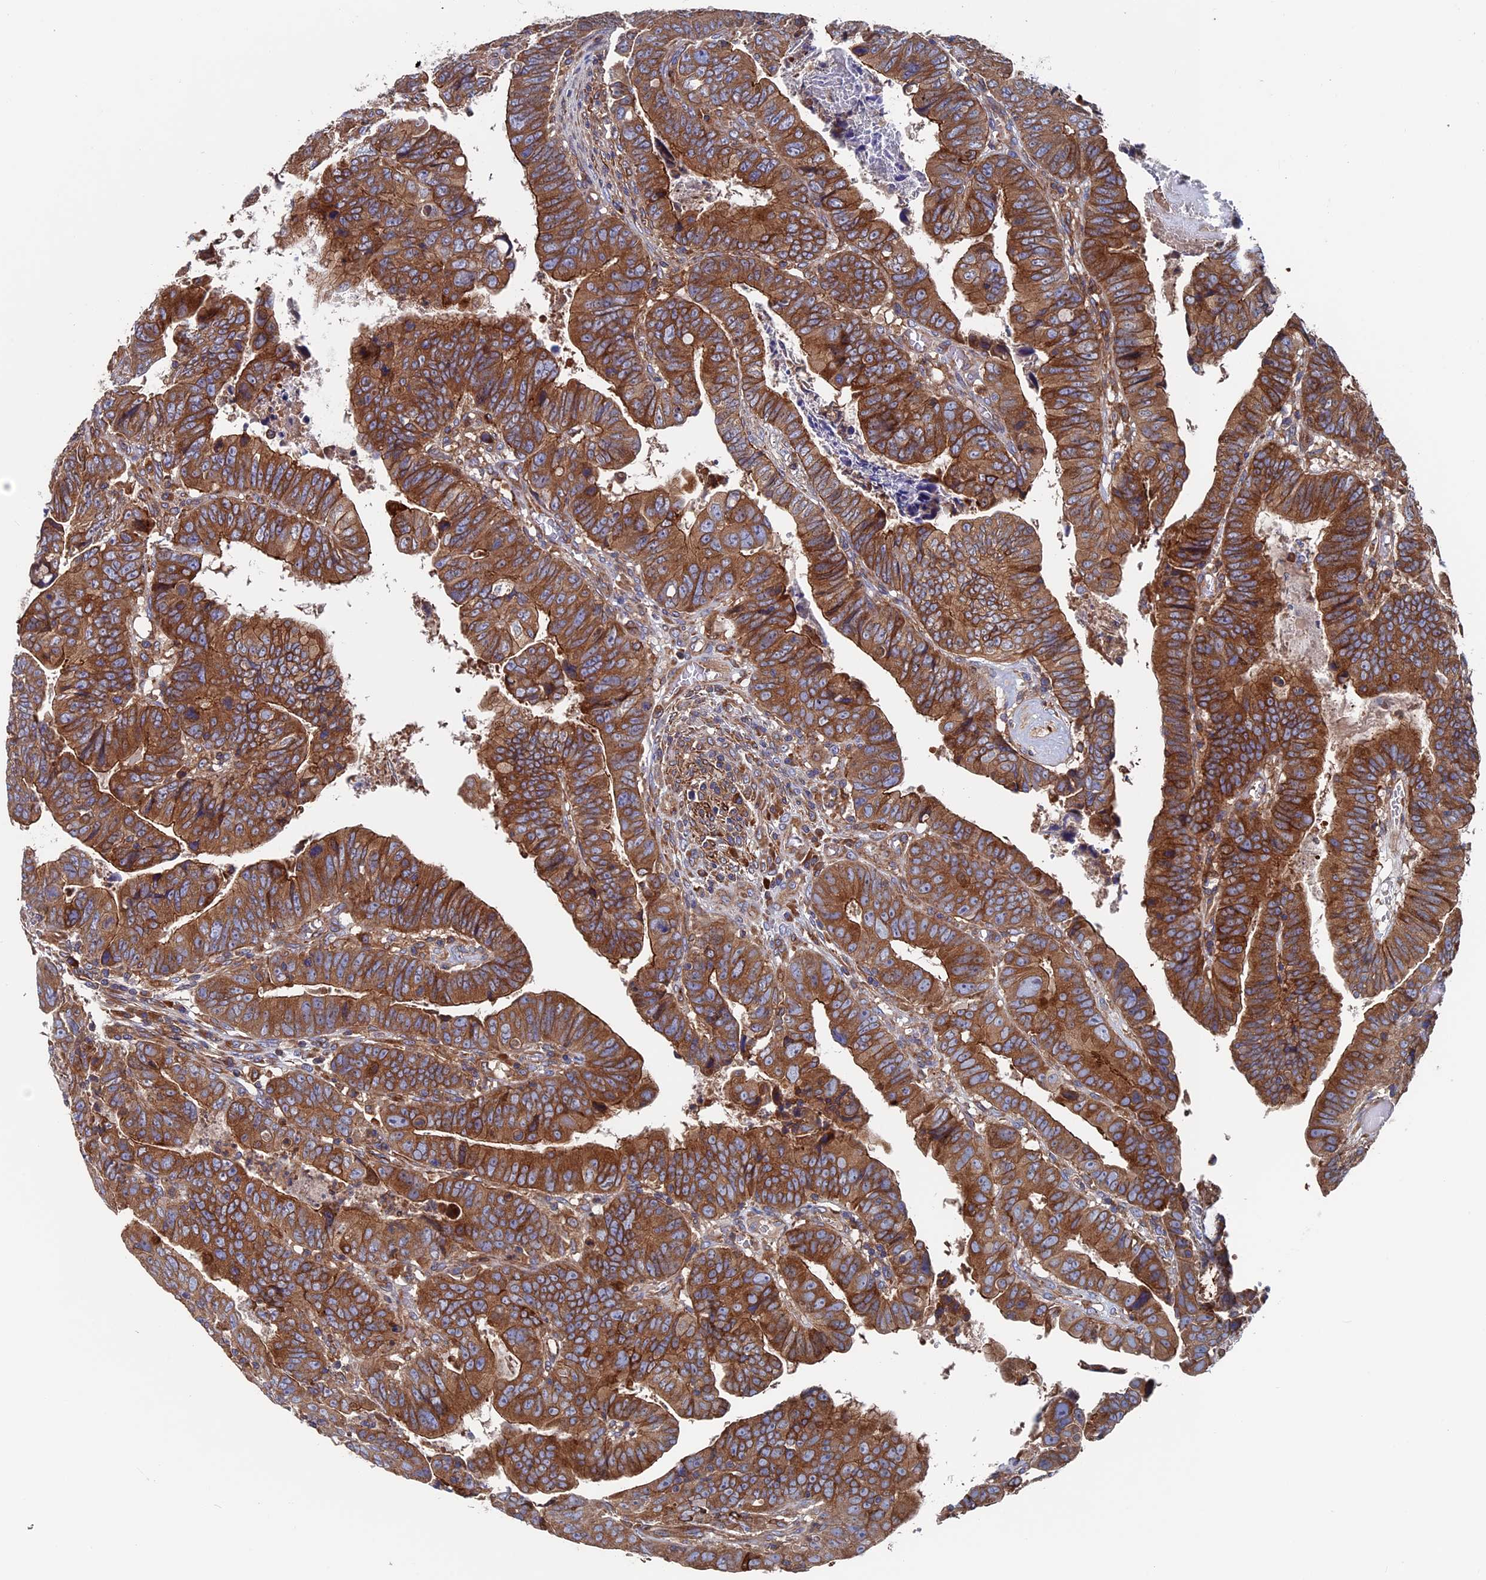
{"staining": {"intensity": "strong", "quantity": ">75%", "location": "cytoplasmic/membranous"}, "tissue": "colorectal cancer", "cell_type": "Tumor cells", "image_type": "cancer", "snomed": [{"axis": "morphology", "description": "Normal tissue, NOS"}, {"axis": "morphology", "description": "Adenocarcinoma, NOS"}, {"axis": "topography", "description": "Rectum"}], "caption": "Immunohistochemical staining of human colorectal cancer displays high levels of strong cytoplasmic/membranous staining in approximately >75% of tumor cells.", "gene": "DNAJC3", "patient": {"sex": "female", "age": 65}}